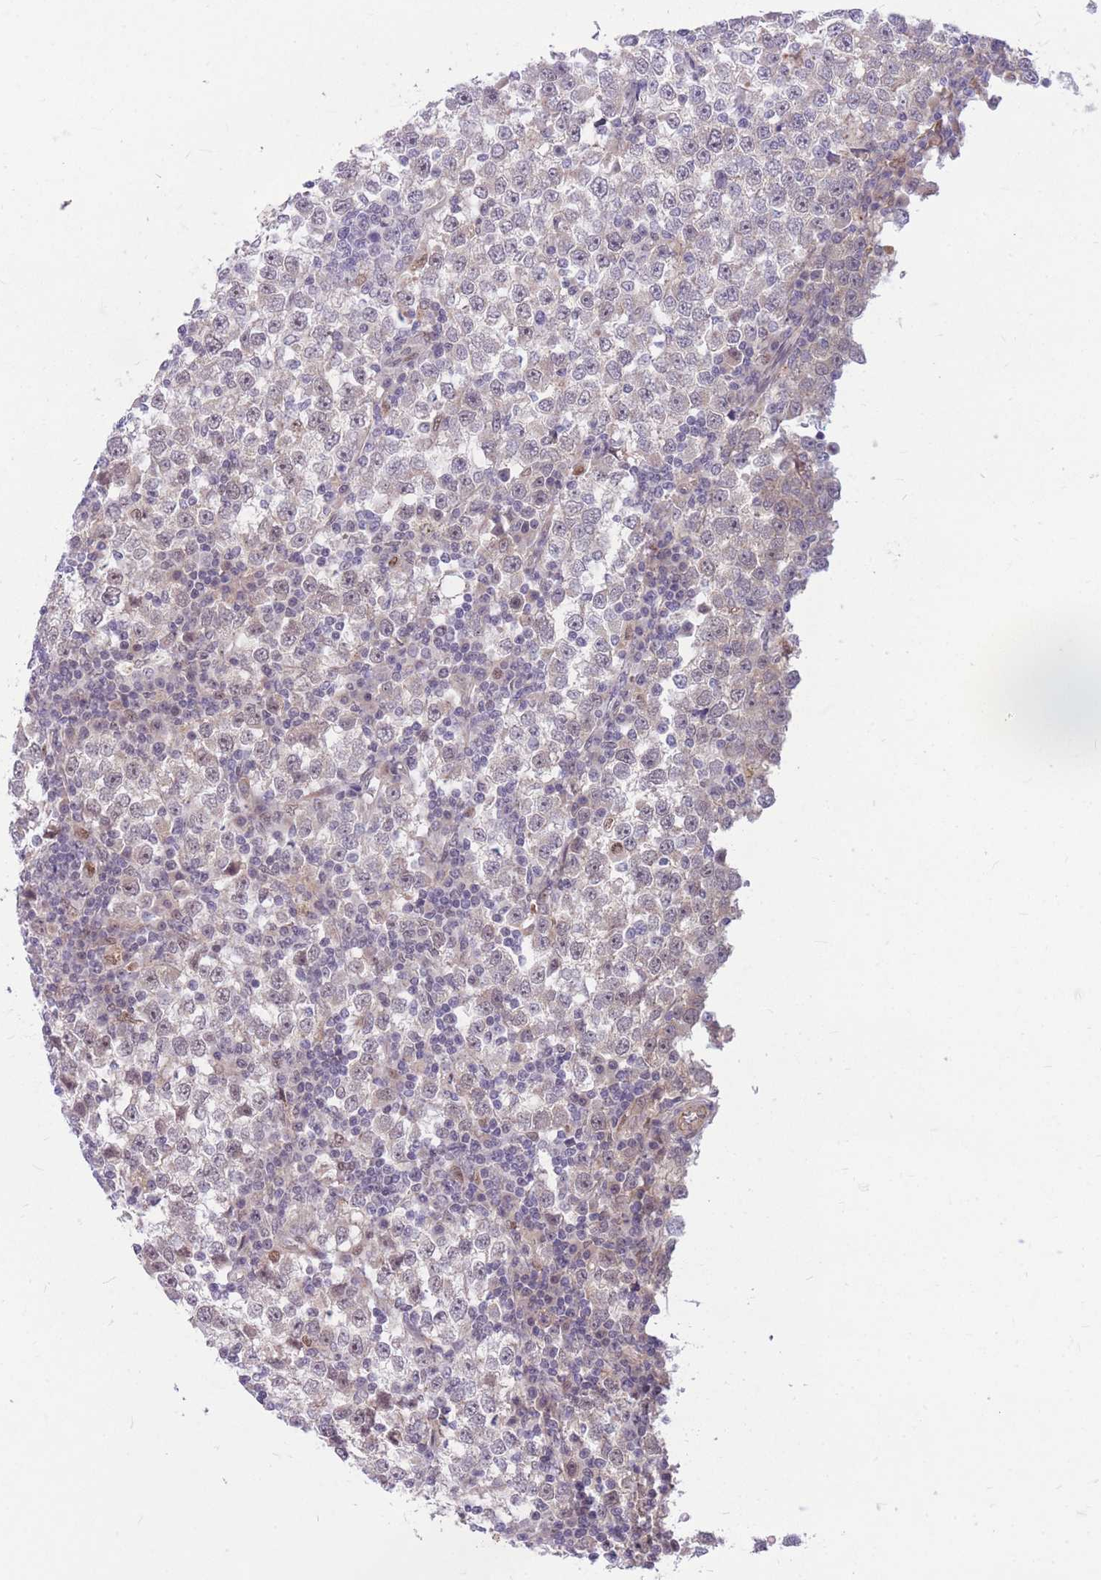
{"staining": {"intensity": "weak", "quantity": "25%-75%", "location": "nuclear"}, "tissue": "testis cancer", "cell_type": "Tumor cells", "image_type": "cancer", "snomed": [{"axis": "morphology", "description": "Seminoma, NOS"}, {"axis": "topography", "description": "Testis"}], "caption": "Weak nuclear staining for a protein is appreciated in about 25%-75% of tumor cells of seminoma (testis) using immunohistochemistry (IHC).", "gene": "ERCC2", "patient": {"sex": "male", "age": 65}}